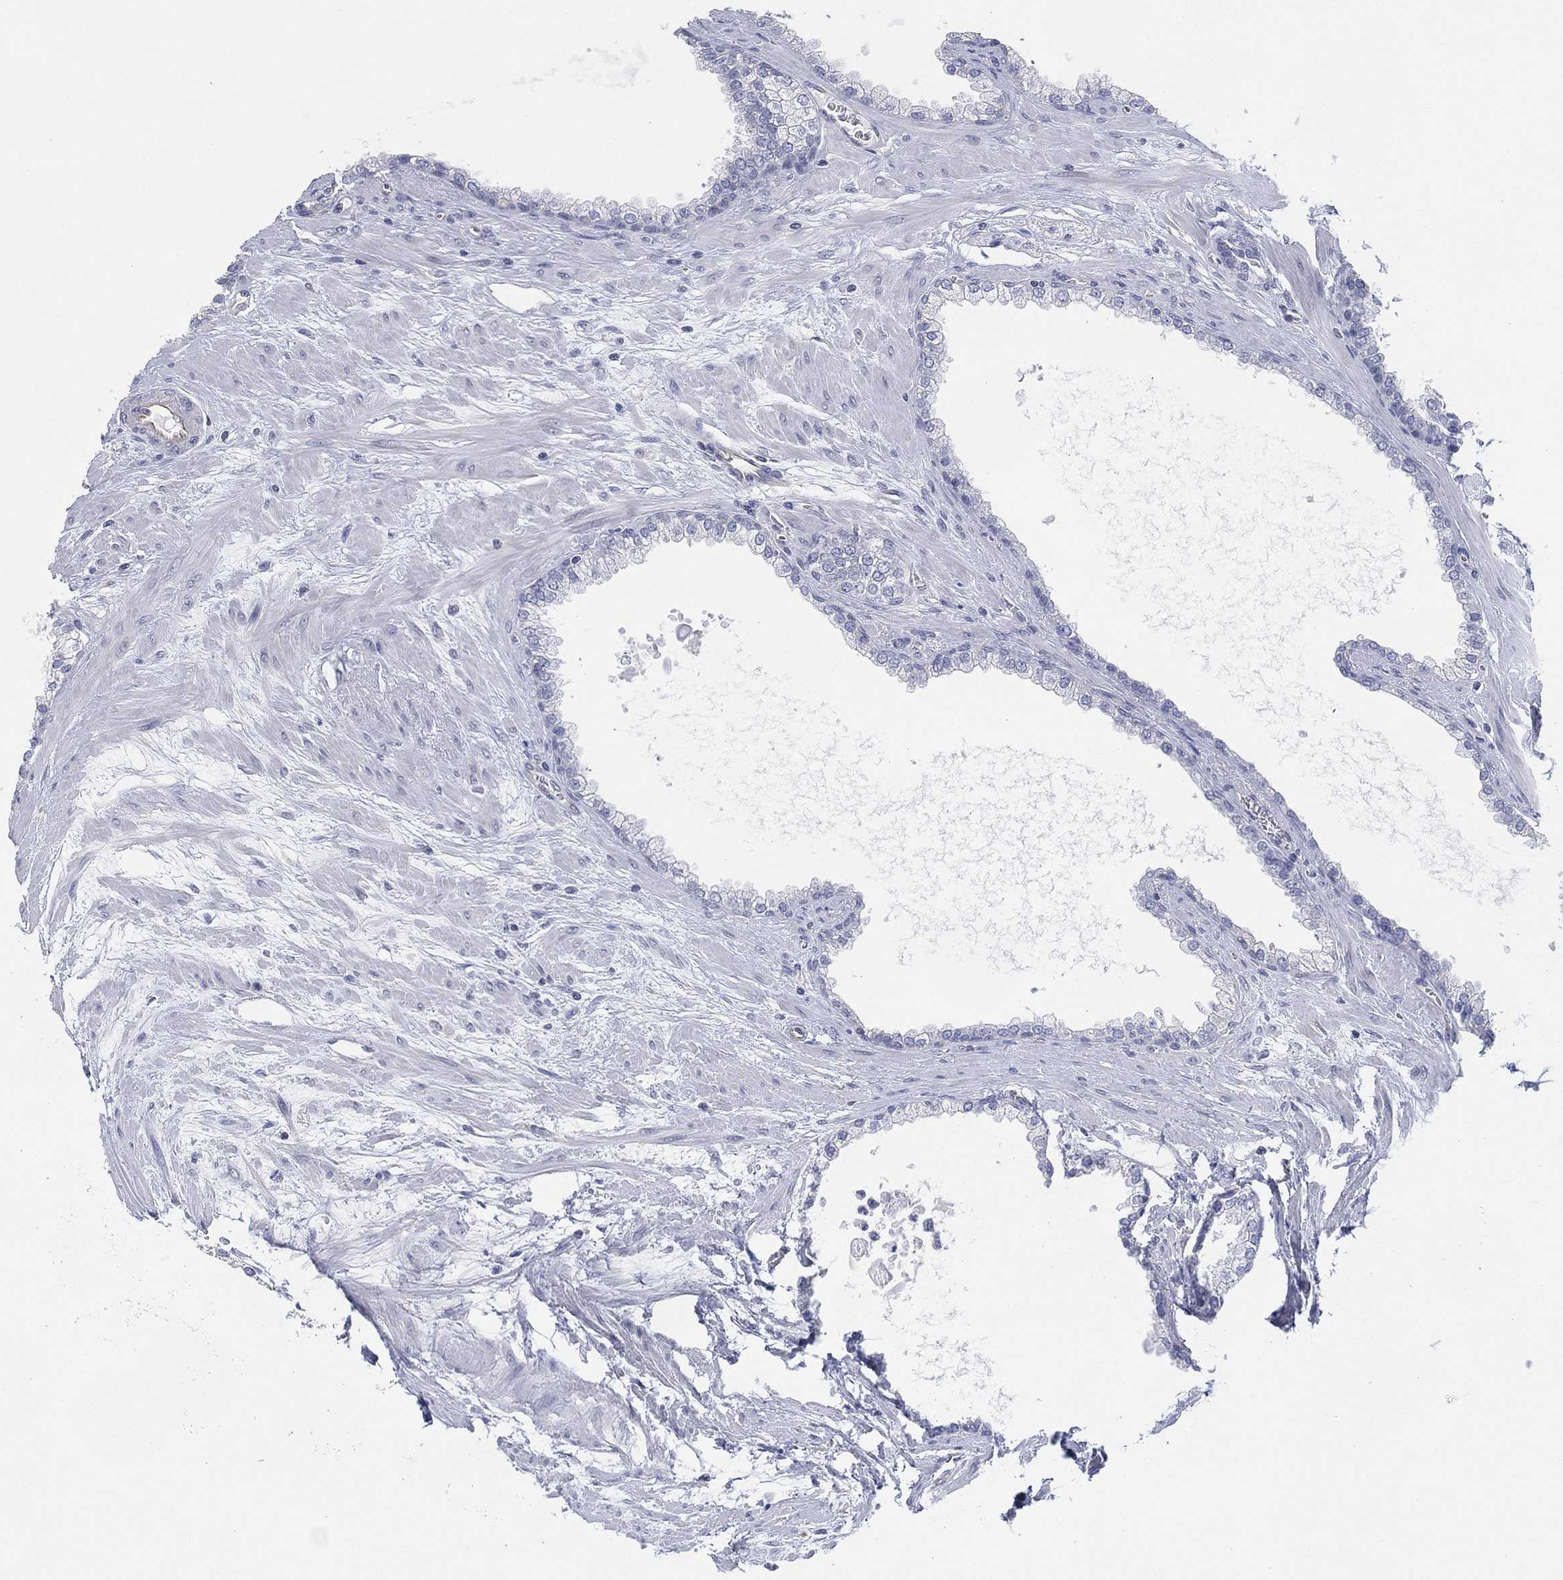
{"staining": {"intensity": "negative", "quantity": "none", "location": "none"}, "tissue": "prostate cancer", "cell_type": "Tumor cells", "image_type": "cancer", "snomed": [{"axis": "morphology", "description": "Adenocarcinoma, NOS"}, {"axis": "topography", "description": "Prostate"}], "caption": "IHC of human prostate cancer demonstrates no staining in tumor cells. (Brightfield microscopy of DAB (3,3'-diaminobenzidine) immunohistochemistry (IHC) at high magnification).", "gene": "CFTR", "patient": {"sex": "male", "age": 67}}